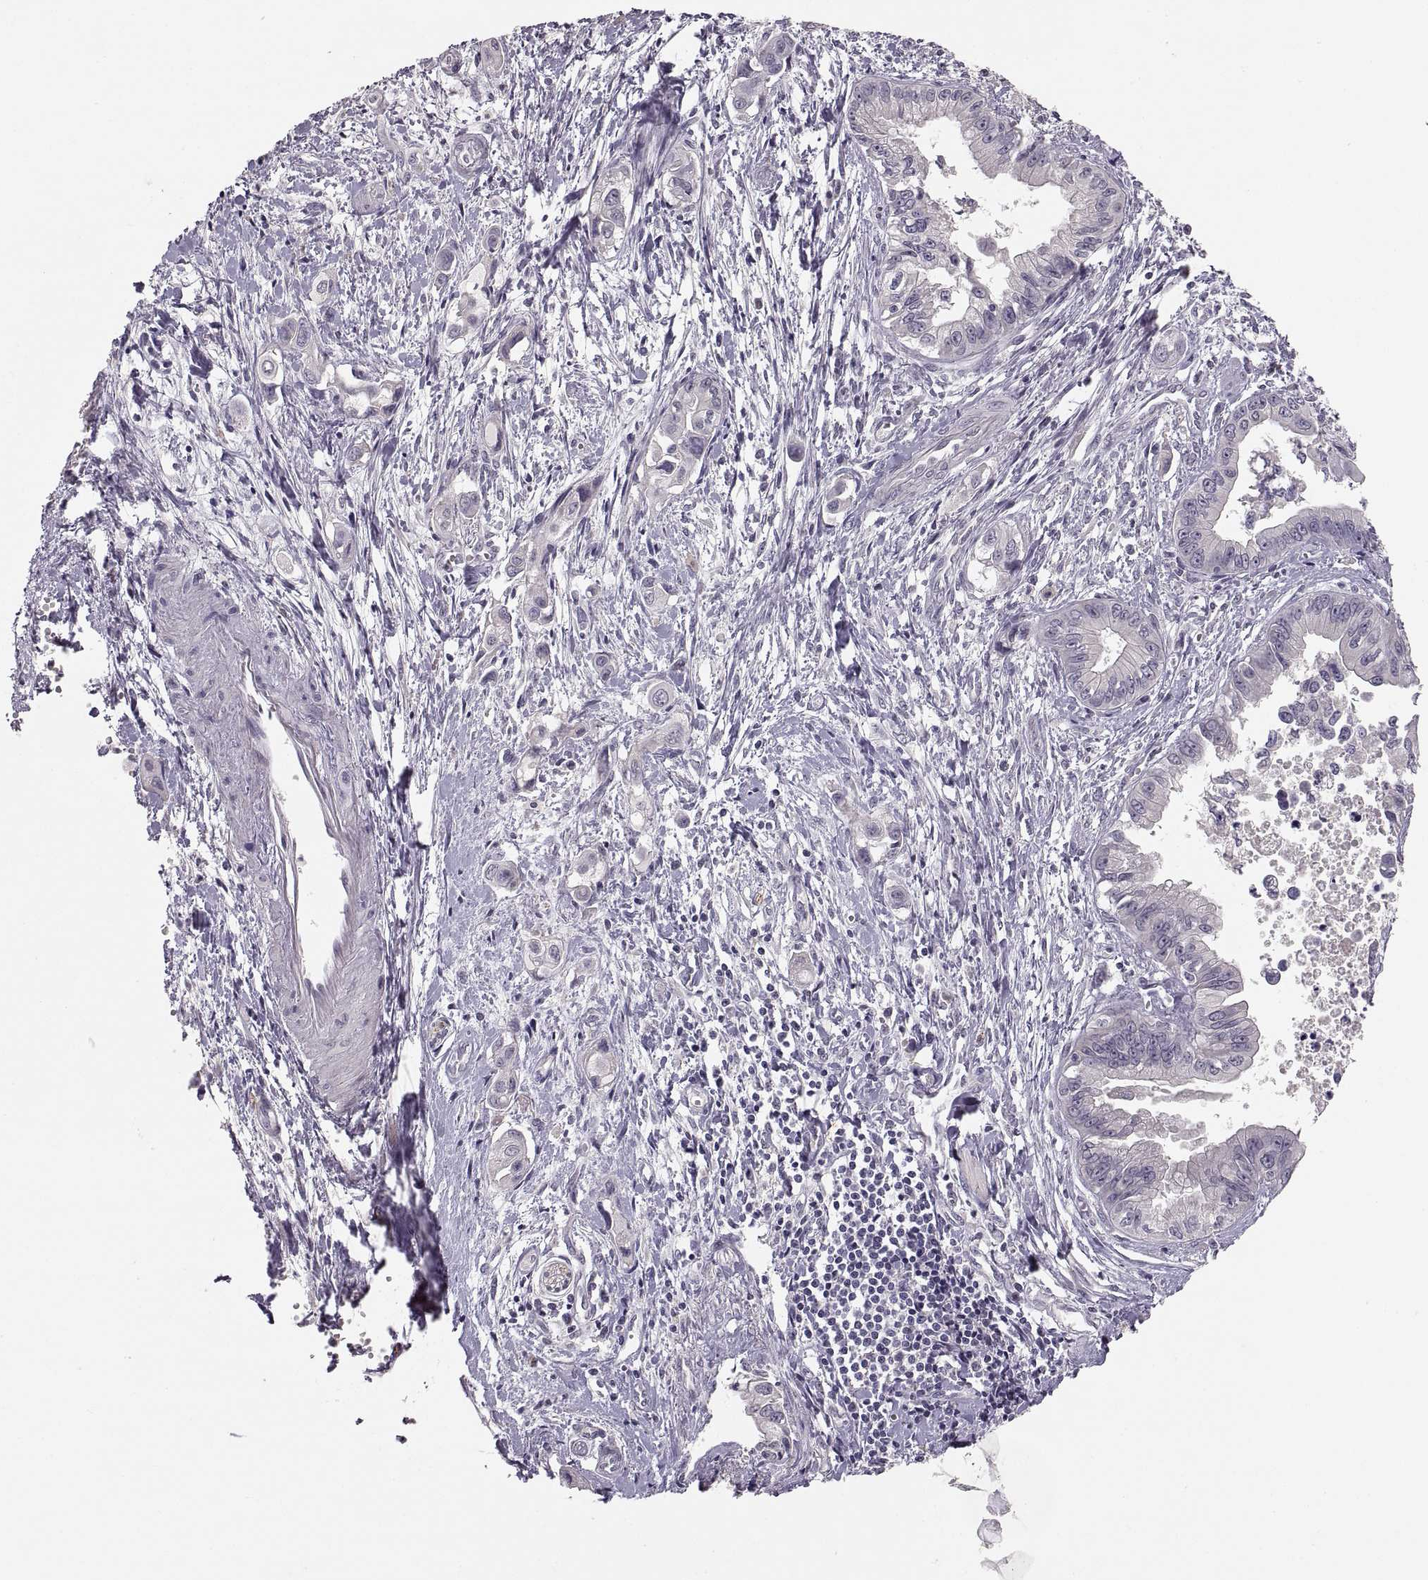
{"staining": {"intensity": "negative", "quantity": "none", "location": "none"}, "tissue": "pancreatic cancer", "cell_type": "Tumor cells", "image_type": "cancer", "snomed": [{"axis": "morphology", "description": "Adenocarcinoma, NOS"}, {"axis": "topography", "description": "Pancreas"}], "caption": "An image of pancreatic adenocarcinoma stained for a protein exhibits no brown staining in tumor cells.", "gene": "CDH2", "patient": {"sex": "male", "age": 60}}